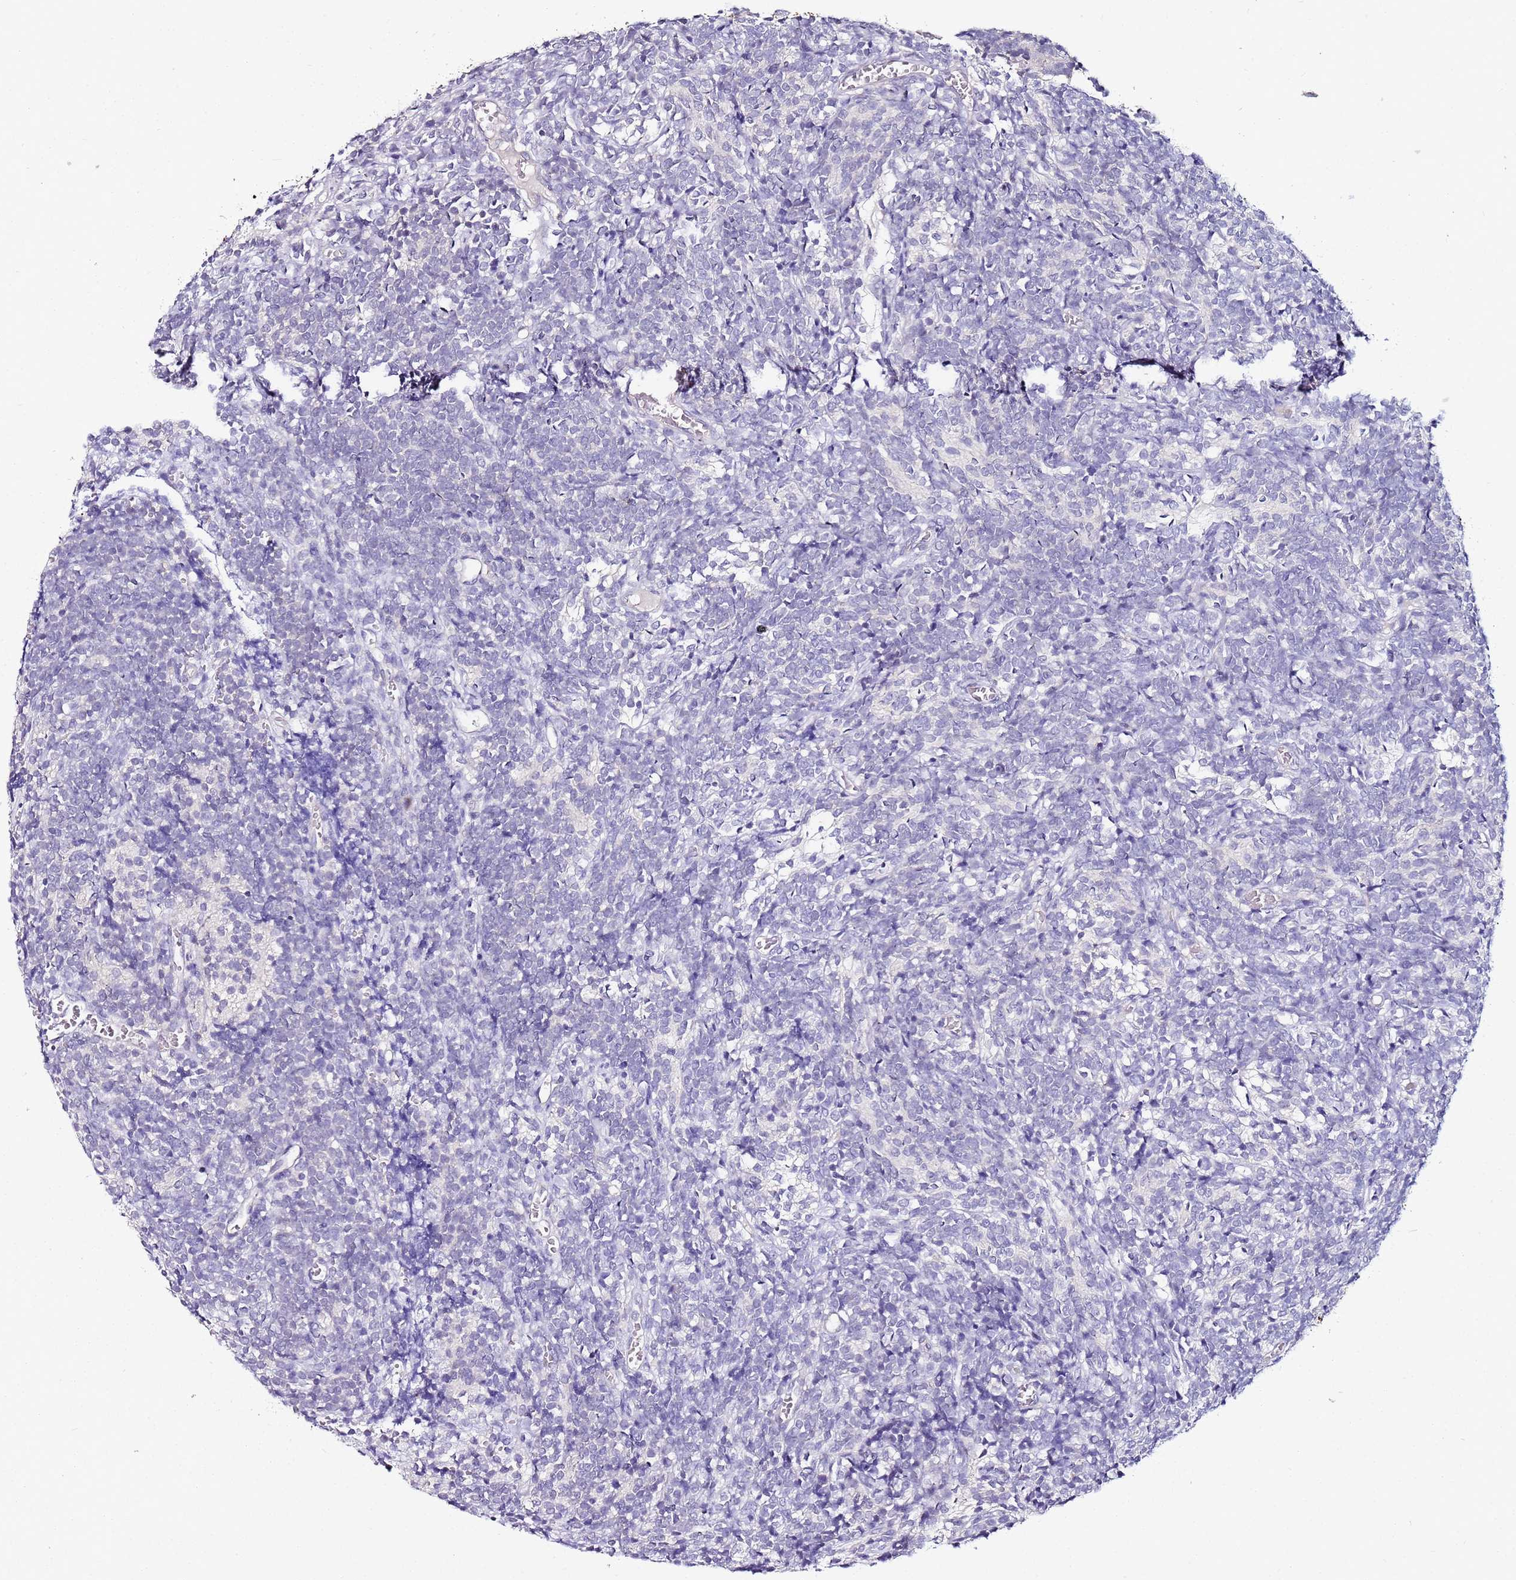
{"staining": {"intensity": "negative", "quantity": "none", "location": "none"}, "tissue": "glioma", "cell_type": "Tumor cells", "image_type": "cancer", "snomed": [{"axis": "morphology", "description": "Glioma, malignant, Low grade"}, {"axis": "topography", "description": "Brain"}], "caption": "IHC of low-grade glioma (malignant) exhibits no expression in tumor cells. The staining was performed using DAB to visualize the protein expression in brown, while the nuclei were stained in blue with hematoxylin (Magnification: 20x).", "gene": "SRRM5", "patient": {"sex": "female", "age": 1}}